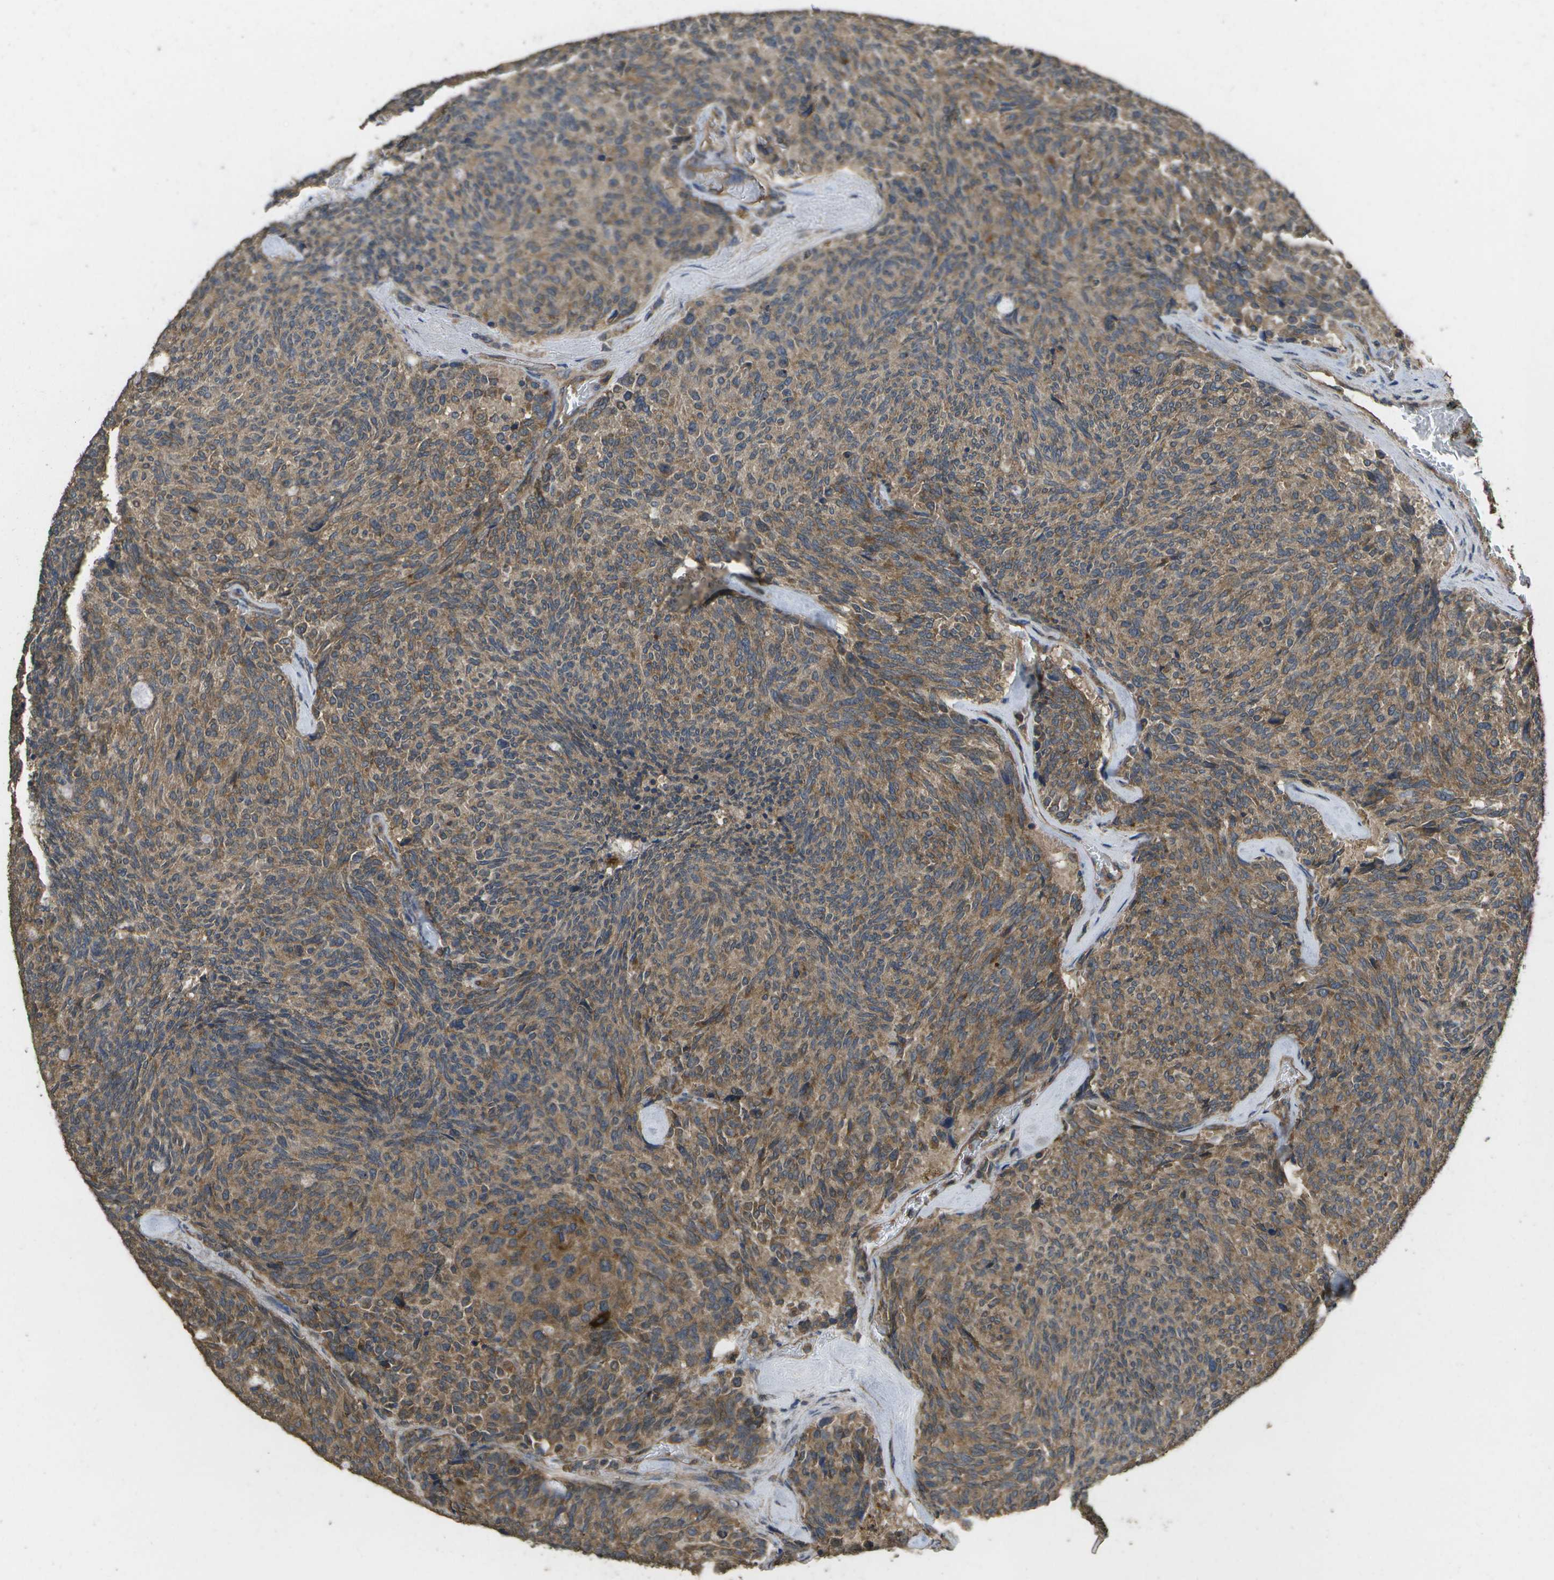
{"staining": {"intensity": "moderate", "quantity": ">75%", "location": "cytoplasmic/membranous"}, "tissue": "carcinoid", "cell_type": "Tumor cells", "image_type": "cancer", "snomed": [{"axis": "morphology", "description": "Carcinoid, malignant, NOS"}, {"axis": "topography", "description": "Pancreas"}], "caption": "Protein staining shows moderate cytoplasmic/membranous positivity in about >75% of tumor cells in carcinoid.", "gene": "SACS", "patient": {"sex": "female", "age": 54}}